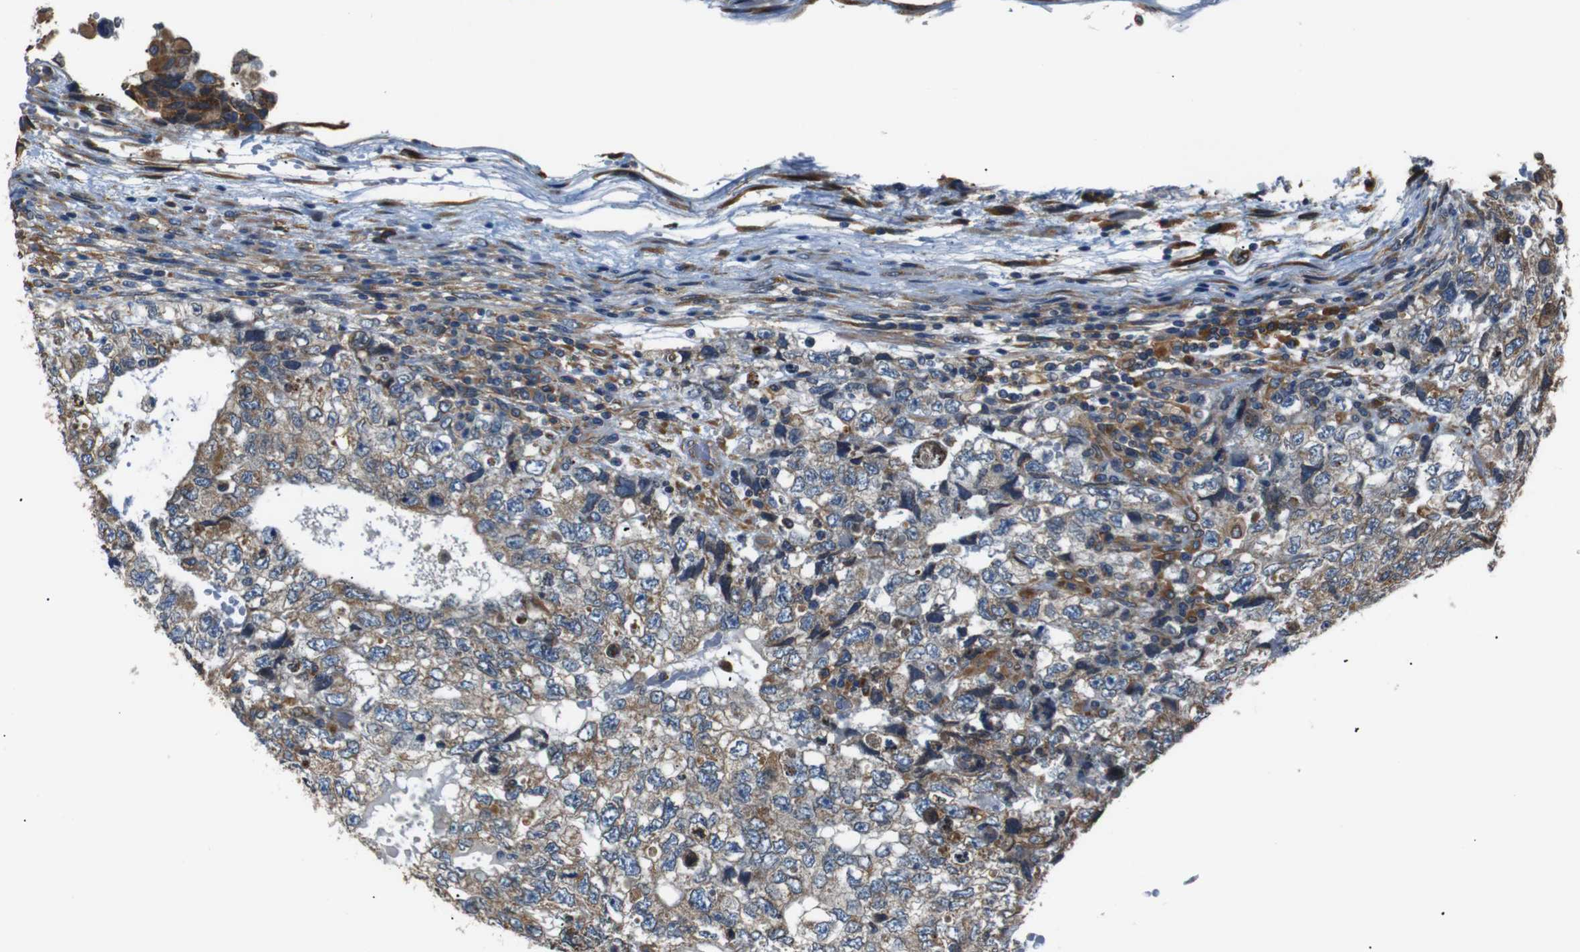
{"staining": {"intensity": "weak", "quantity": "25%-75%", "location": "cytoplasmic/membranous"}, "tissue": "testis cancer", "cell_type": "Tumor cells", "image_type": "cancer", "snomed": [{"axis": "morphology", "description": "Carcinoma, Embryonal, NOS"}, {"axis": "topography", "description": "Testis"}], "caption": "Human testis embryonal carcinoma stained for a protein (brown) reveals weak cytoplasmic/membranous positive positivity in approximately 25%-75% of tumor cells.", "gene": "TMED2", "patient": {"sex": "male", "age": 36}}